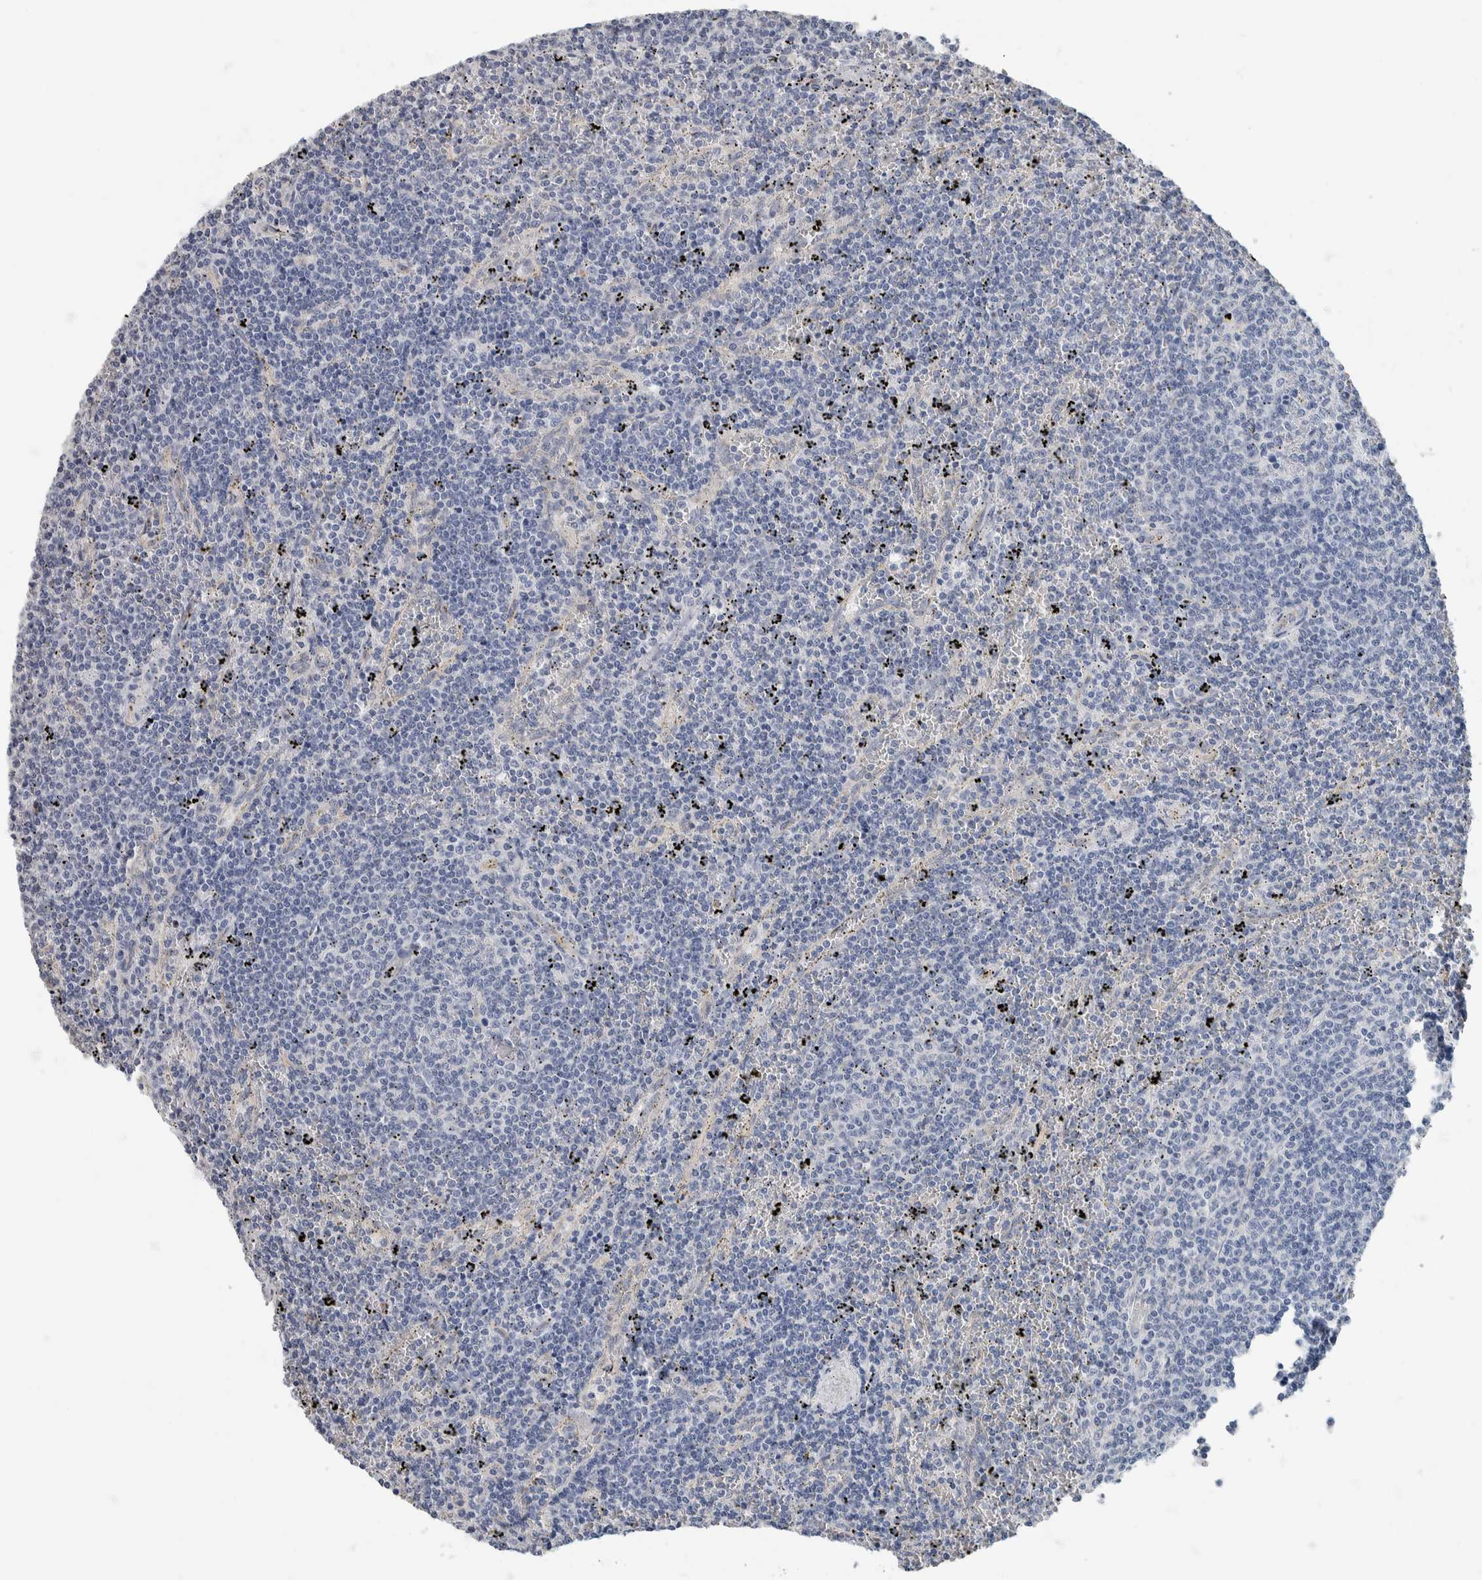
{"staining": {"intensity": "negative", "quantity": "none", "location": "none"}, "tissue": "lymphoma", "cell_type": "Tumor cells", "image_type": "cancer", "snomed": [{"axis": "morphology", "description": "Malignant lymphoma, non-Hodgkin's type, Low grade"}, {"axis": "topography", "description": "Spleen"}], "caption": "Protein analysis of malignant lymphoma, non-Hodgkin's type (low-grade) demonstrates no significant expression in tumor cells. Brightfield microscopy of immunohistochemistry stained with DAB (3,3'-diaminobenzidine) (brown) and hematoxylin (blue), captured at high magnification.", "gene": "NEFM", "patient": {"sex": "female", "age": 50}}